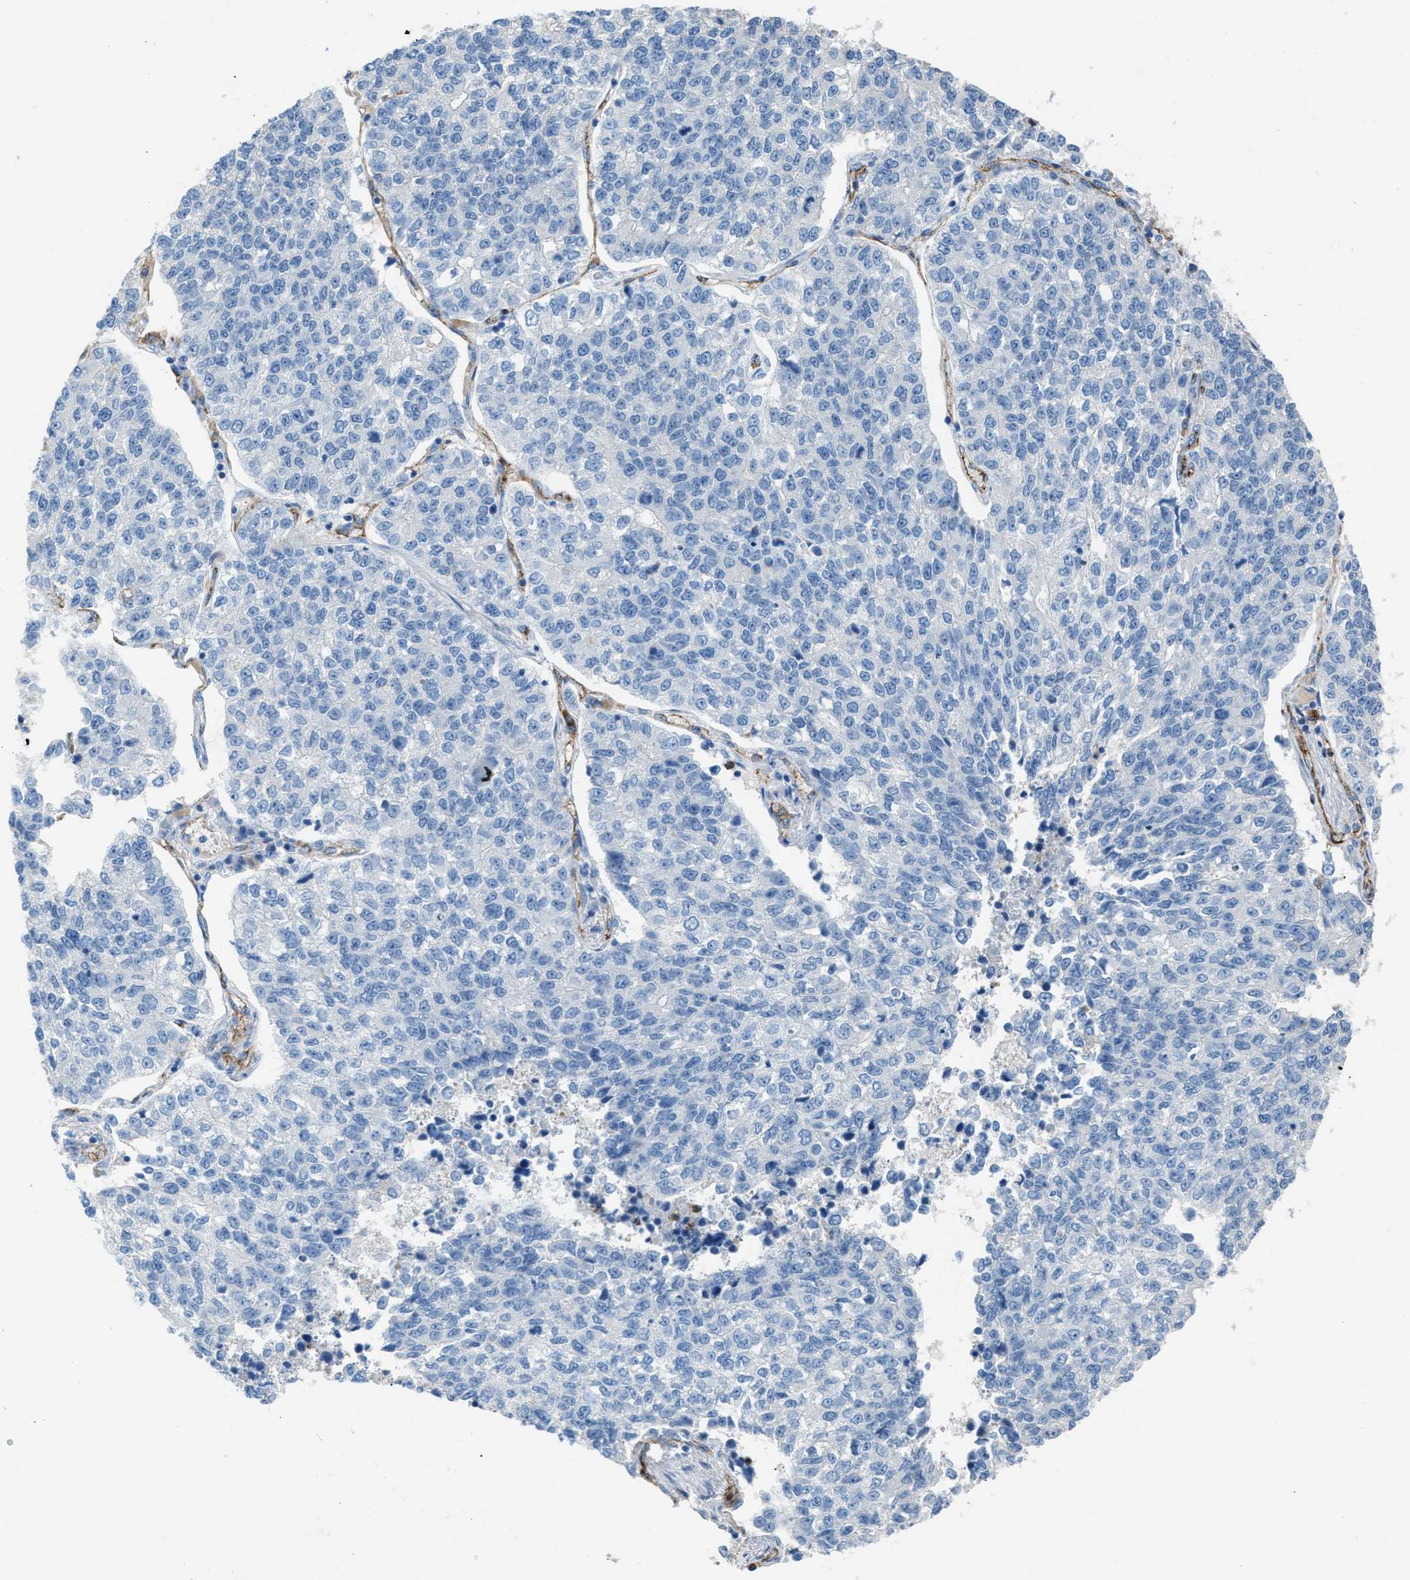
{"staining": {"intensity": "negative", "quantity": "none", "location": "none"}, "tissue": "lung cancer", "cell_type": "Tumor cells", "image_type": "cancer", "snomed": [{"axis": "morphology", "description": "Adenocarcinoma, NOS"}, {"axis": "topography", "description": "Lung"}], "caption": "IHC of human lung adenocarcinoma shows no staining in tumor cells.", "gene": "DYSF", "patient": {"sex": "male", "age": 49}}